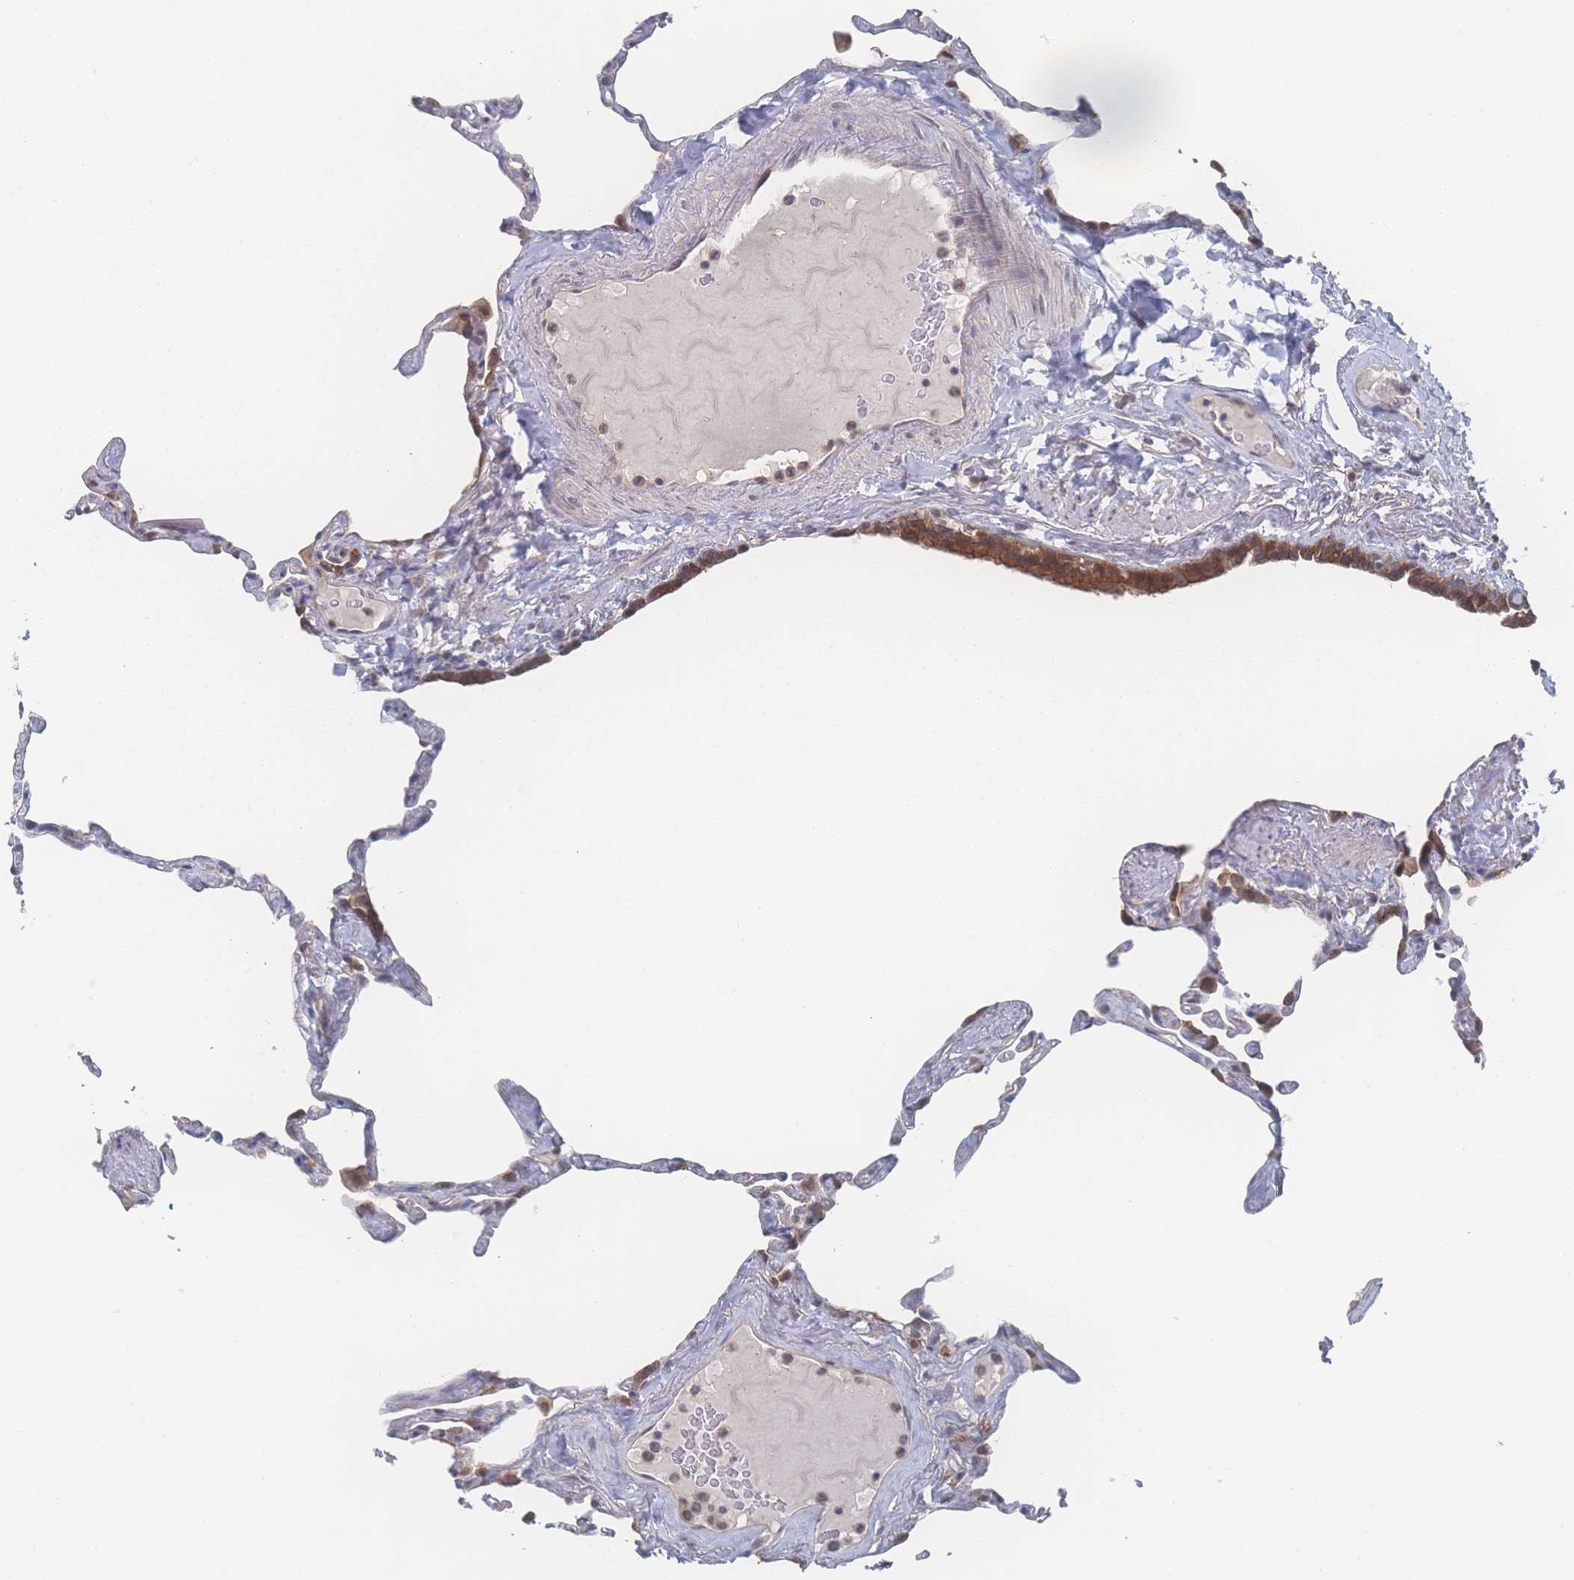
{"staining": {"intensity": "negative", "quantity": "none", "location": "none"}, "tissue": "lung", "cell_type": "Alveolar cells", "image_type": "normal", "snomed": [{"axis": "morphology", "description": "Normal tissue, NOS"}, {"axis": "topography", "description": "Lung"}], "caption": "Immunohistochemistry (IHC) of unremarkable lung displays no expression in alveolar cells. Nuclei are stained in blue.", "gene": "NBEAL1", "patient": {"sex": "male", "age": 65}}